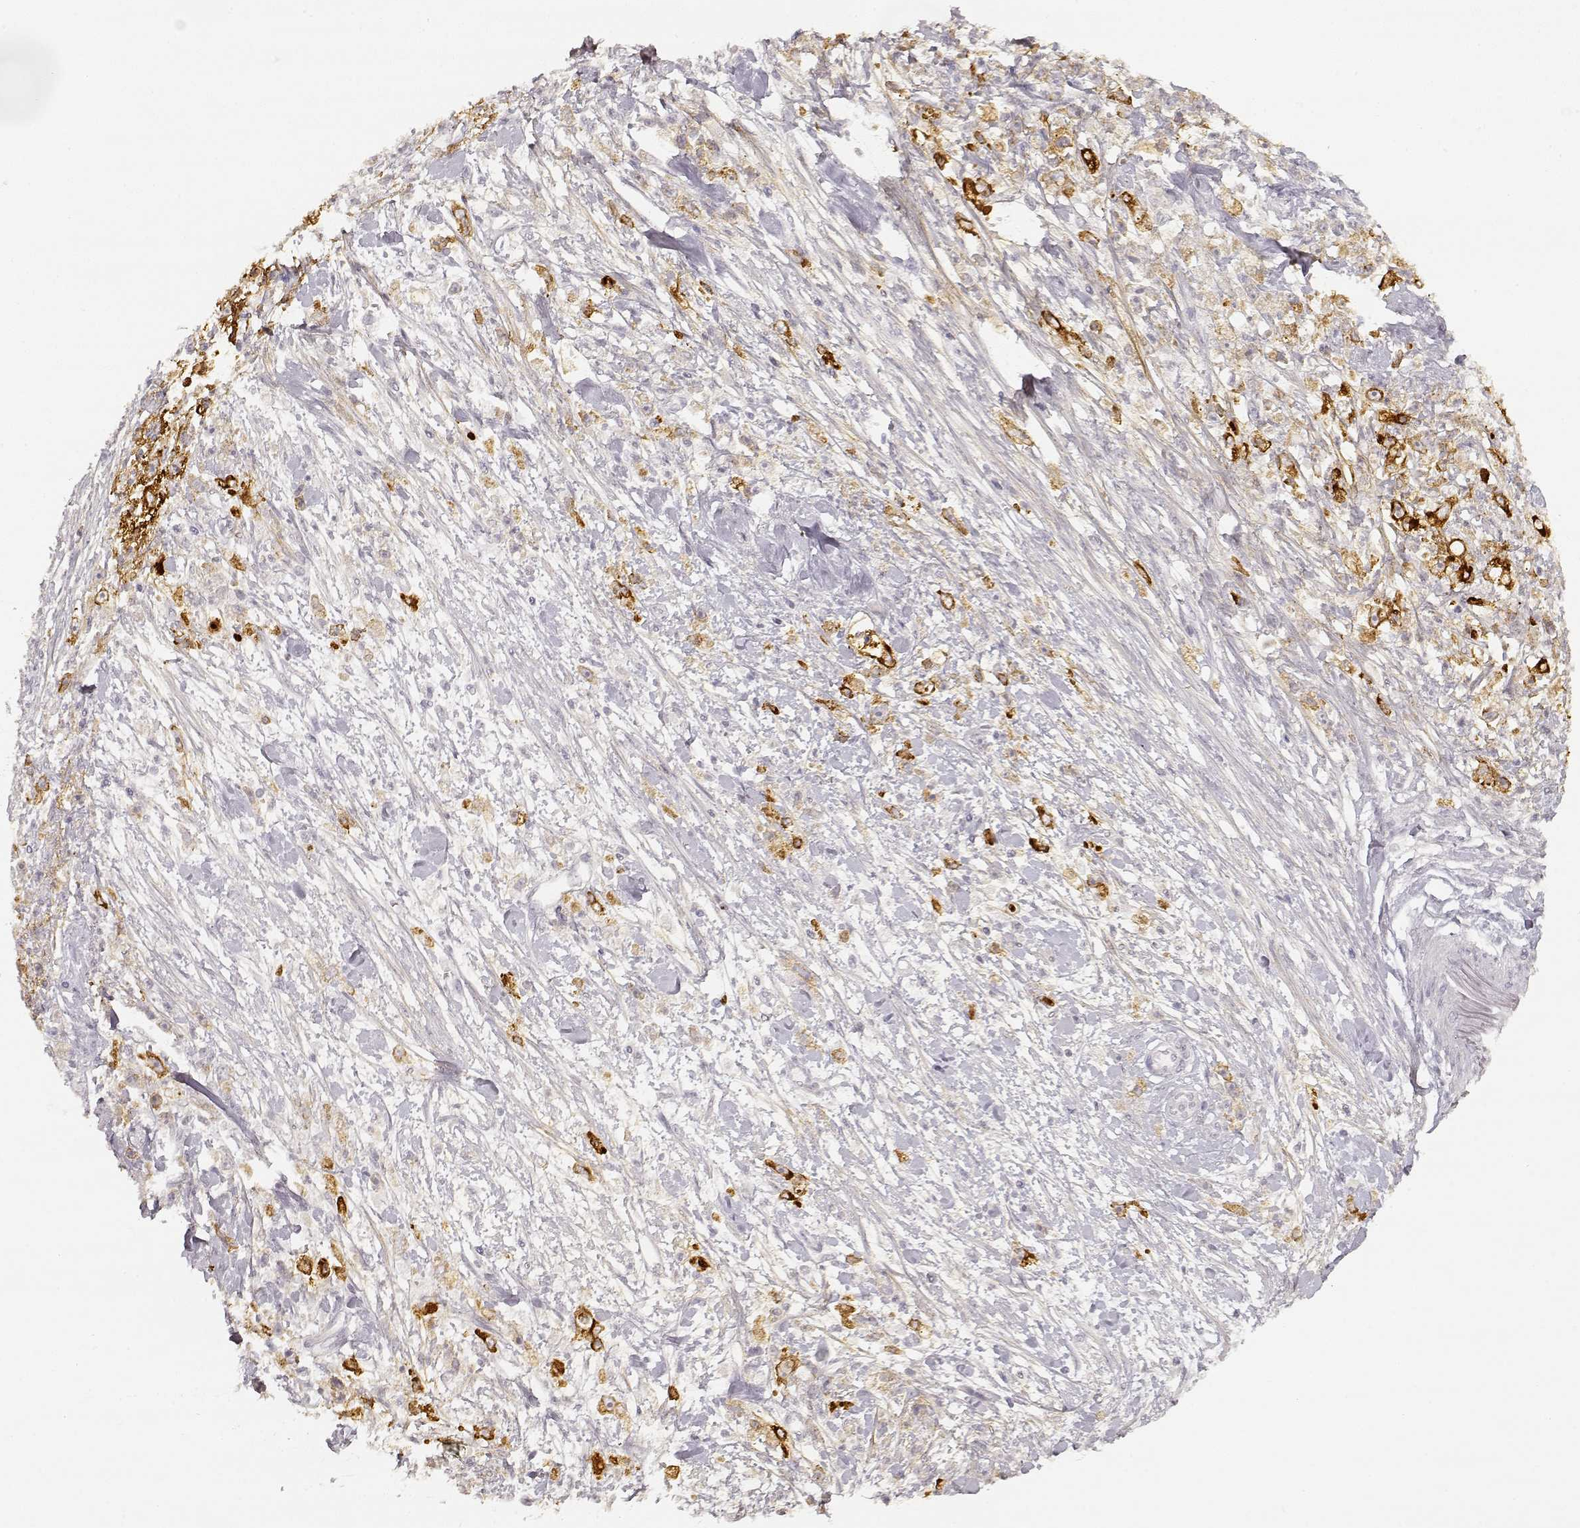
{"staining": {"intensity": "strong", "quantity": "<25%", "location": "cytoplasmic/membranous"}, "tissue": "stomach cancer", "cell_type": "Tumor cells", "image_type": "cancer", "snomed": [{"axis": "morphology", "description": "Adenocarcinoma, NOS"}, {"axis": "topography", "description": "Stomach"}], "caption": "This photomicrograph demonstrates adenocarcinoma (stomach) stained with immunohistochemistry to label a protein in brown. The cytoplasmic/membranous of tumor cells show strong positivity for the protein. Nuclei are counter-stained blue.", "gene": "LAMC2", "patient": {"sex": "female", "age": 59}}